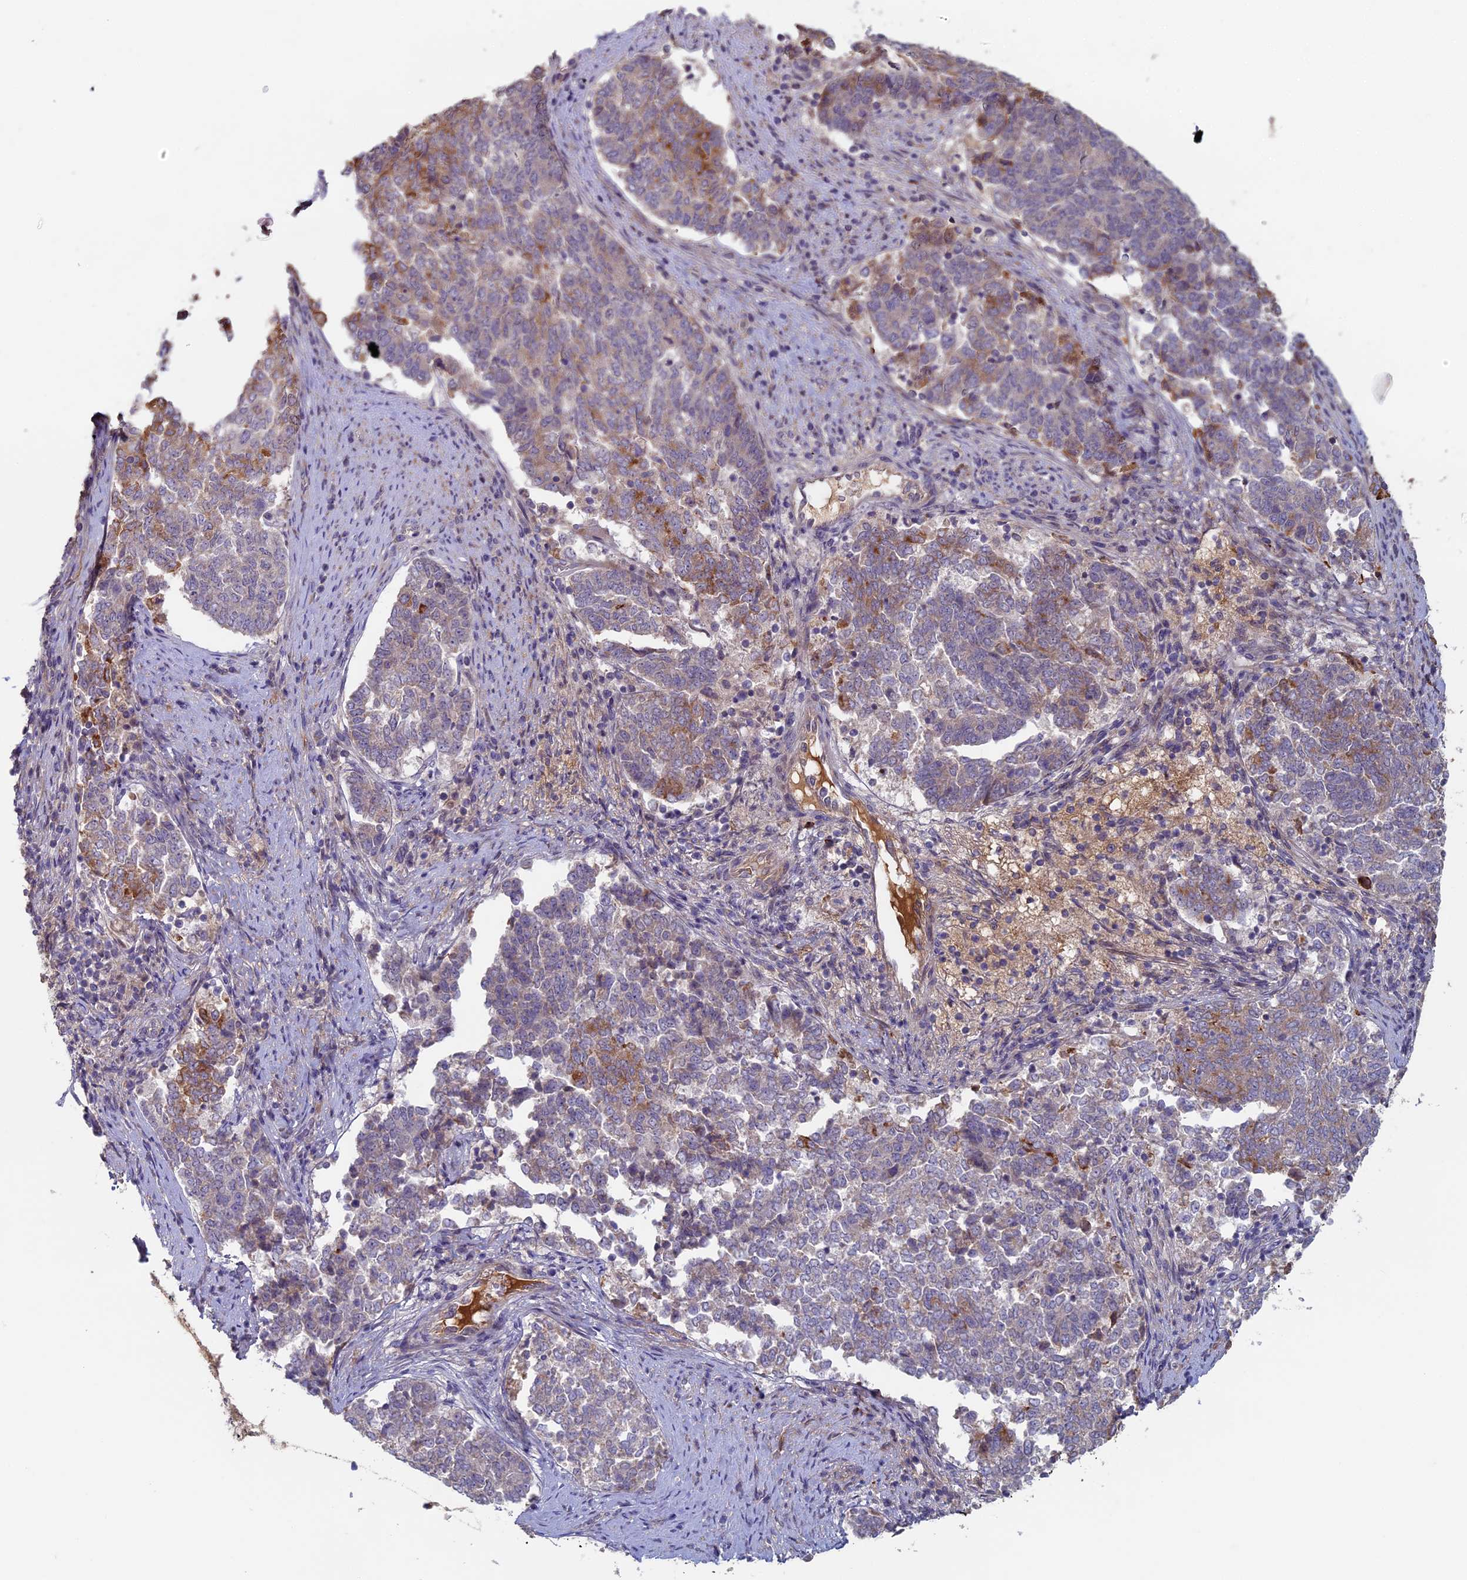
{"staining": {"intensity": "moderate", "quantity": "<25%", "location": "cytoplasmic/membranous"}, "tissue": "endometrial cancer", "cell_type": "Tumor cells", "image_type": "cancer", "snomed": [{"axis": "morphology", "description": "Adenocarcinoma, NOS"}, {"axis": "topography", "description": "Endometrium"}], "caption": "DAB (3,3'-diaminobenzidine) immunohistochemical staining of adenocarcinoma (endometrial) shows moderate cytoplasmic/membranous protein staining in approximately <25% of tumor cells.", "gene": "RCCD1", "patient": {"sex": "female", "age": 80}}